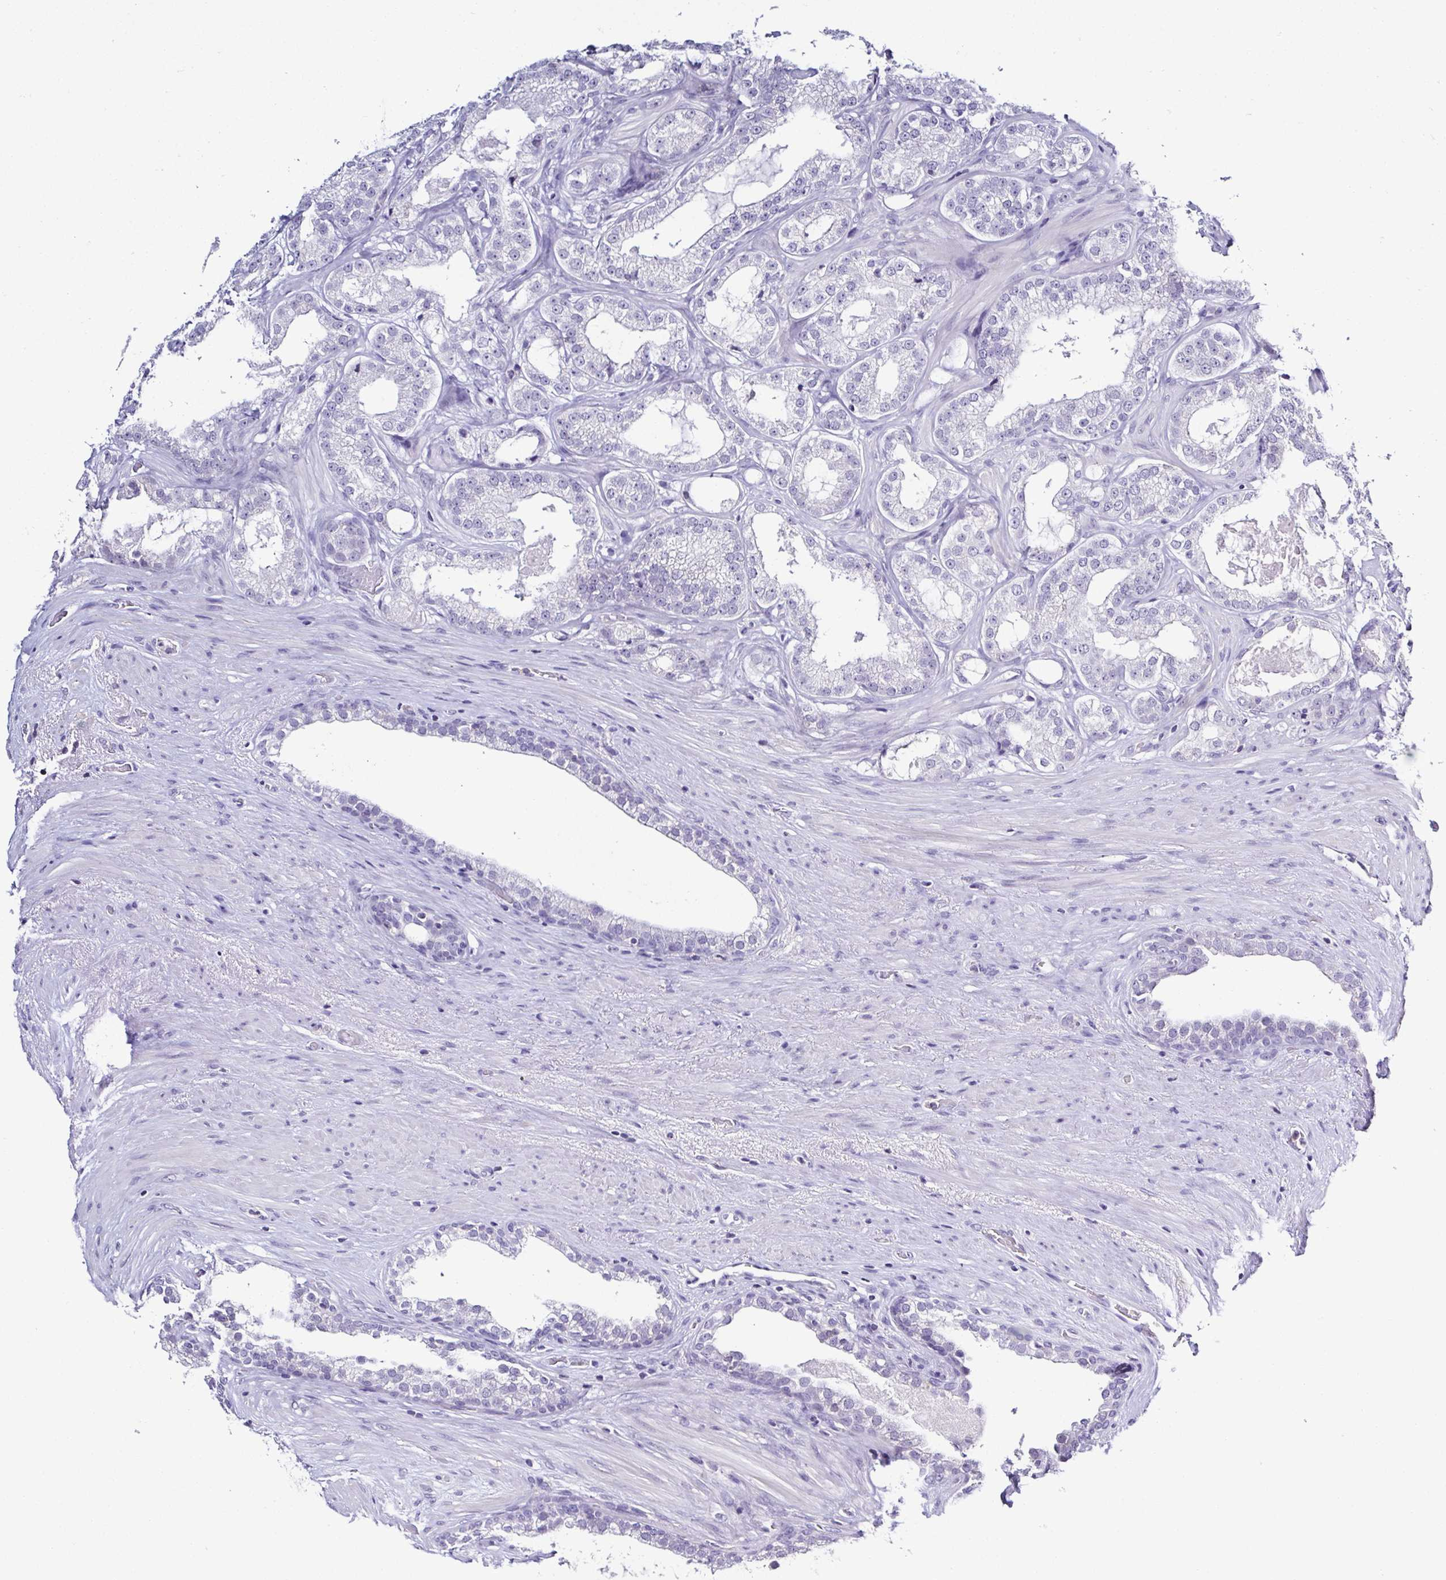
{"staining": {"intensity": "negative", "quantity": "none", "location": "none"}, "tissue": "prostate cancer", "cell_type": "Tumor cells", "image_type": "cancer", "snomed": [{"axis": "morphology", "description": "Adenocarcinoma, High grade"}, {"axis": "topography", "description": "Prostate"}], "caption": "This histopathology image is of prostate adenocarcinoma (high-grade) stained with immunohistochemistry (IHC) to label a protein in brown with the nuclei are counter-stained blue. There is no expression in tumor cells.", "gene": "TNNT2", "patient": {"sex": "male", "age": 65}}